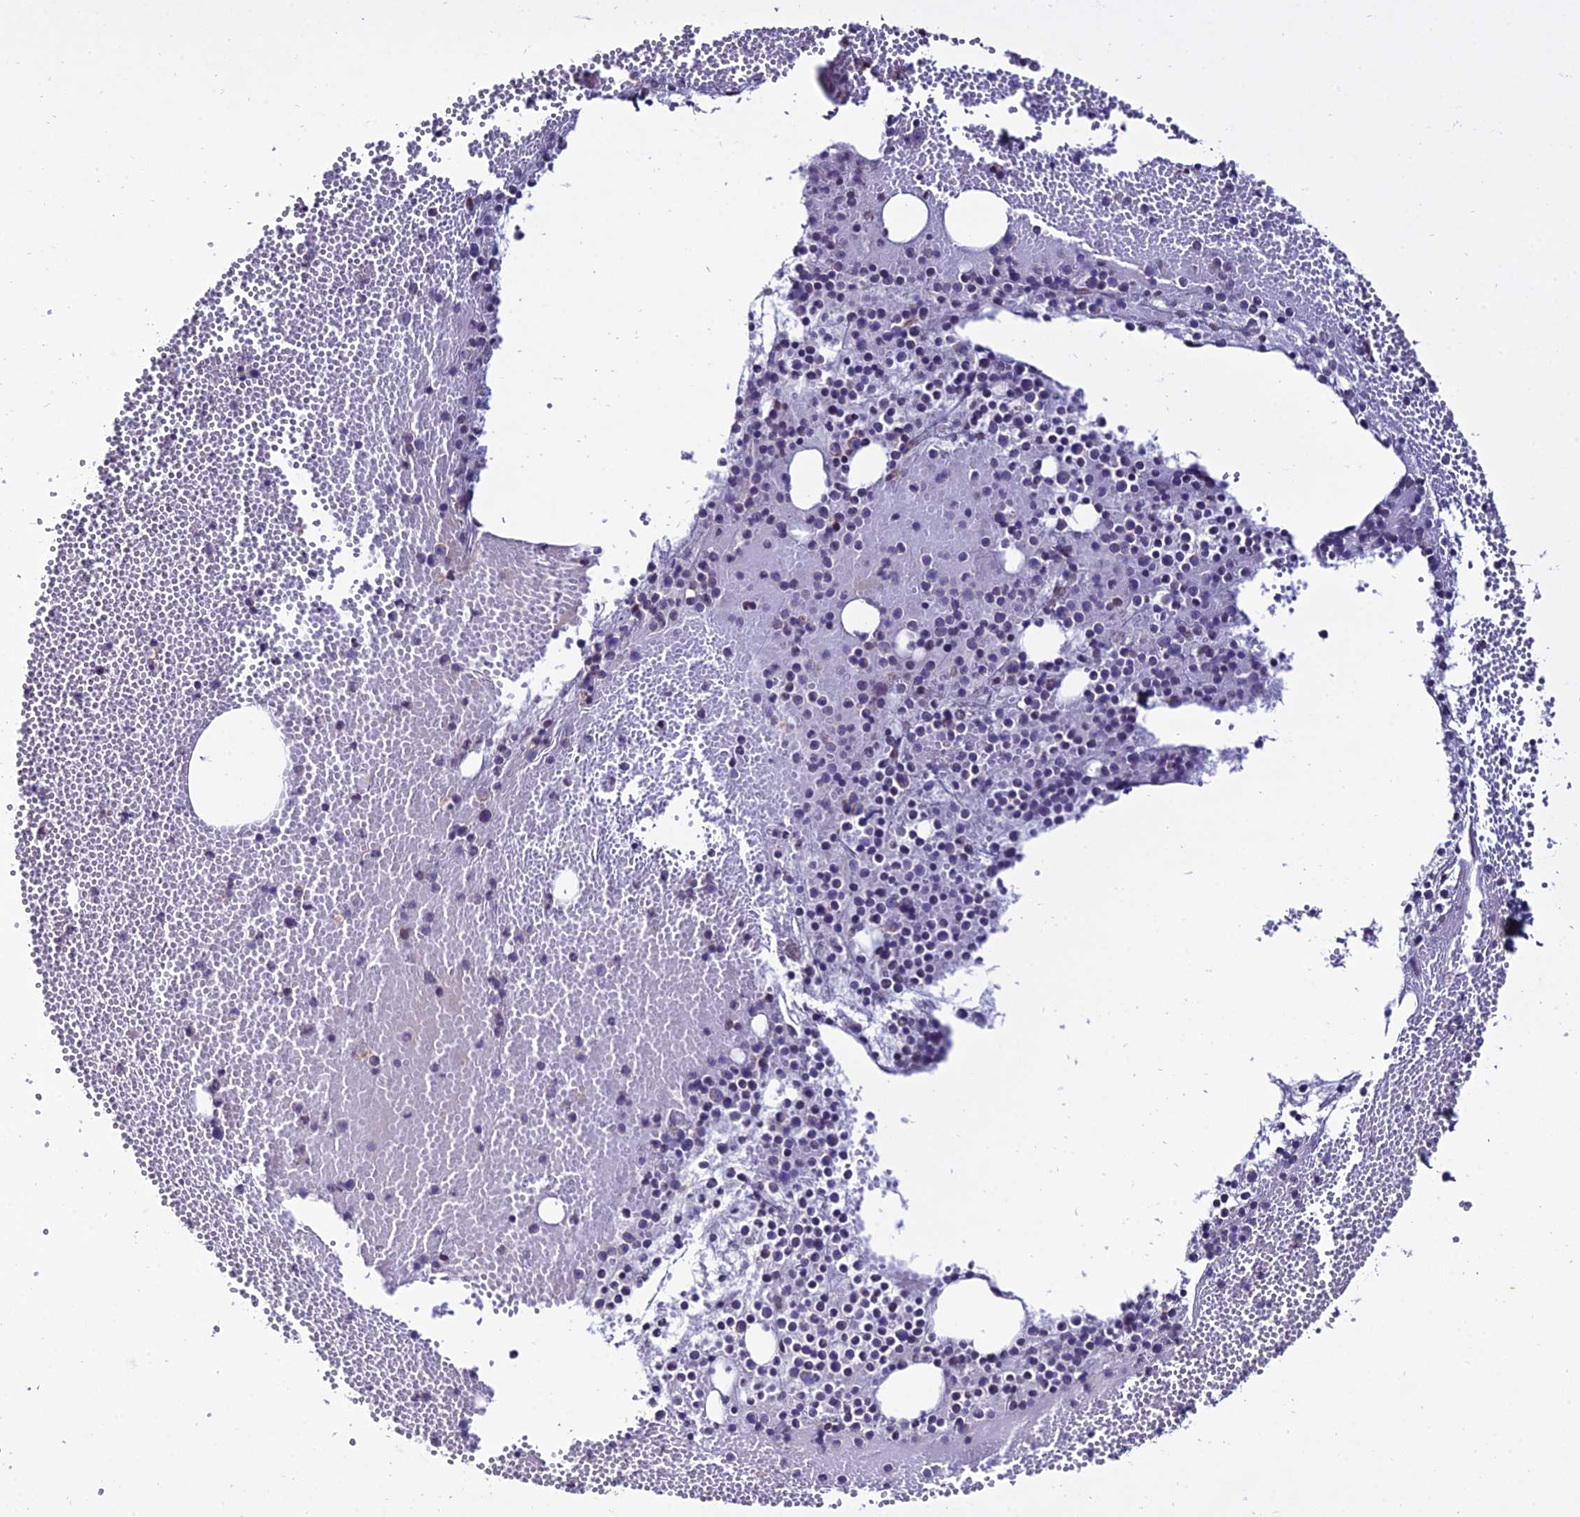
{"staining": {"intensity": "negative", "quantity": "none", "location": "none"}, "tissue": "bone marrow", "cell_type": "Hematopoietic cells", "image_type": "normal", "snomed": [{"axis": "morphology", "description": "Normal tissue, NOS"}, {"axis": "topography", "description": "Bone marrow"}], "caption": "Hematopoietic cells show no significant positivity in unremarkable bone marrow. (Brightfield microscopy of DAB immunohistochemistry (IHC) at high magnification).", "gene": "ARL6IP1", "patient": {"sex": "female", "age": 77}}